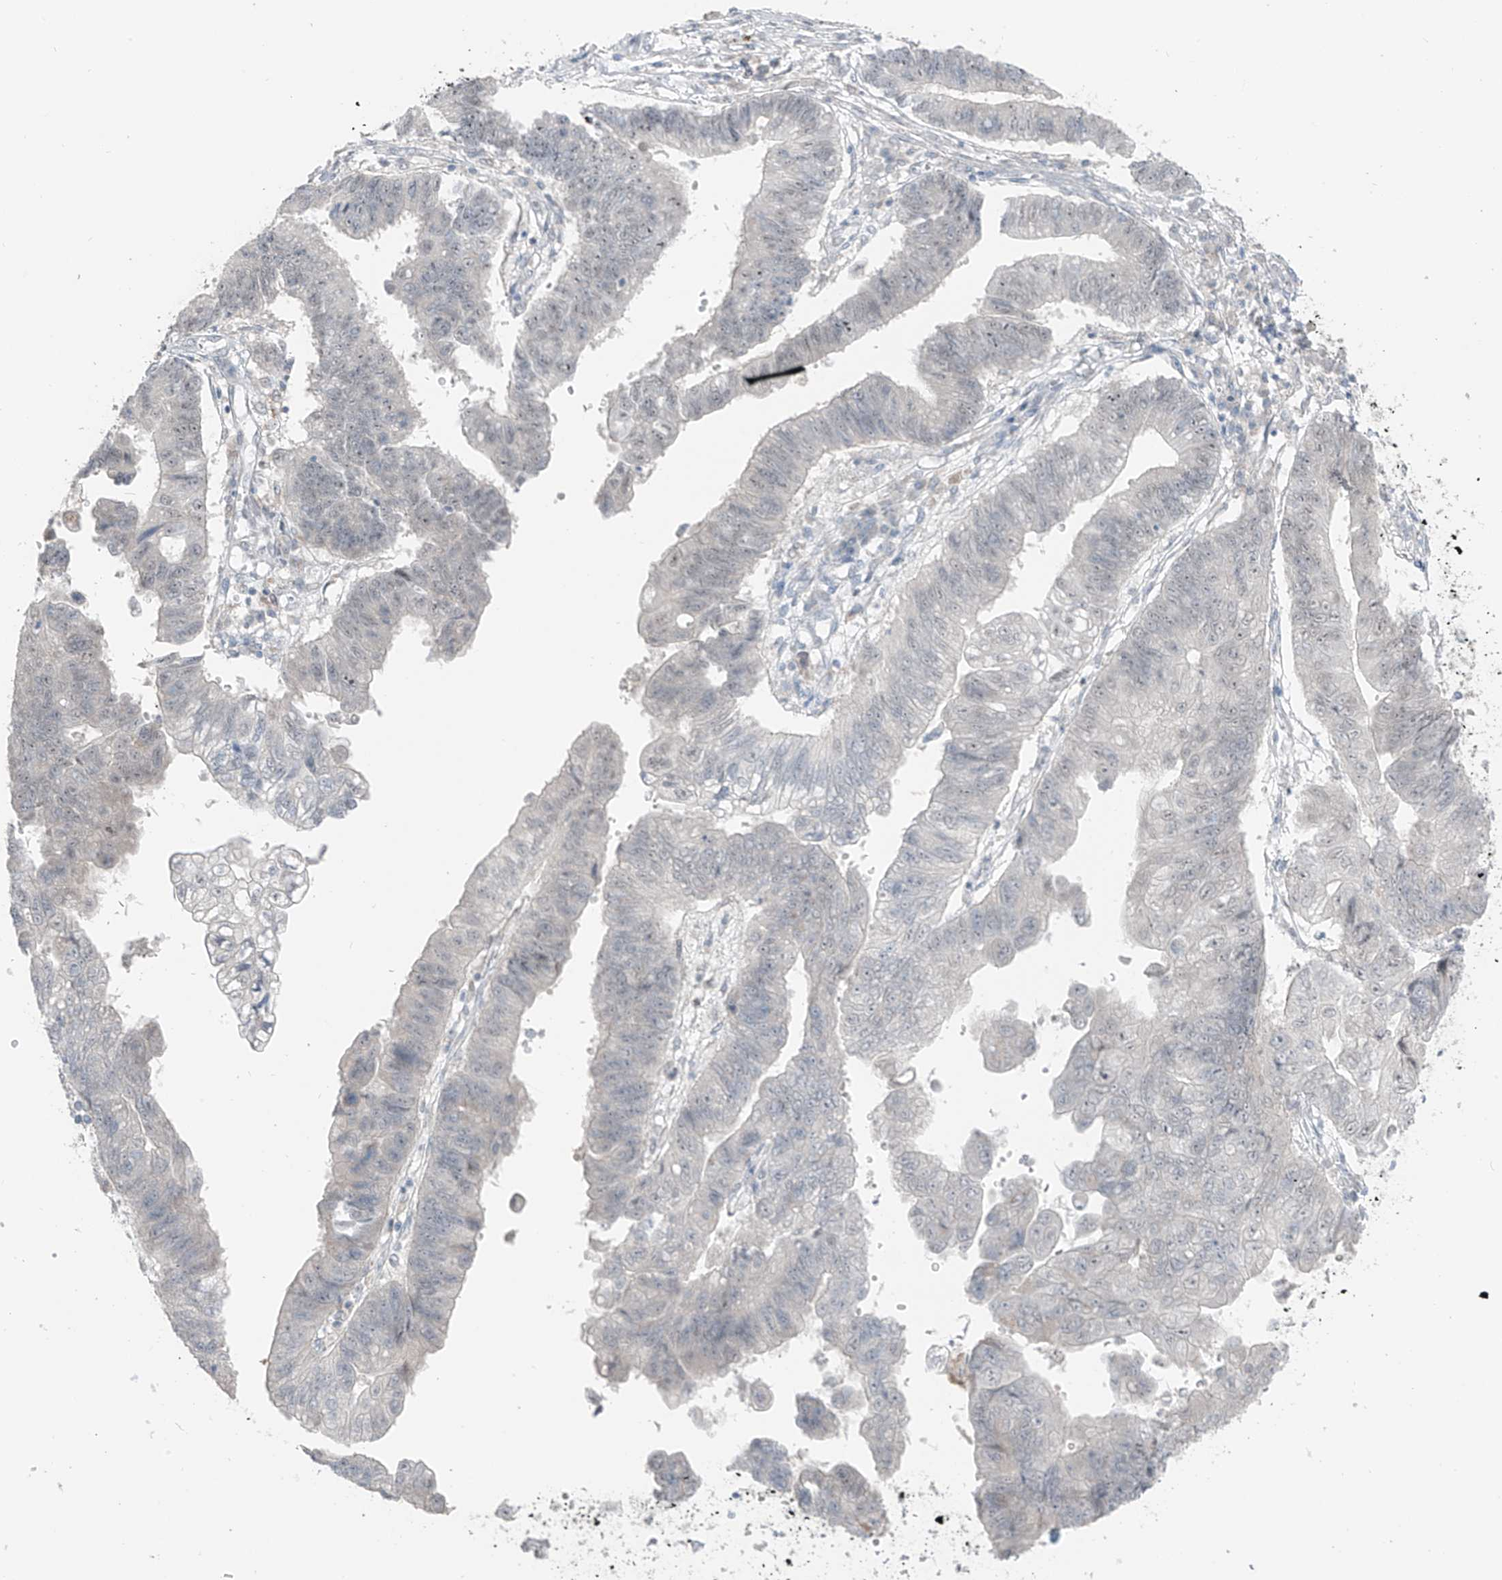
{"staining": {"intensity": "weak", "quantity": "<25%", "location": "nuclear"}, "tissue": "stomach cancer", "cell_type": "Tumor cells", "image_type": "cancer", "snomed": [{"axis": "morphology", "description": "Adenocarcinoma, NOS"}, {"axis": "topography", "description": "Stomach"}], "caption": "The image reveals no significant staining in tumor cells of stomach cancer (adenocarcinoma).", "gene": "PRDM6", "patient": {"sex": "male", "age": 59}}